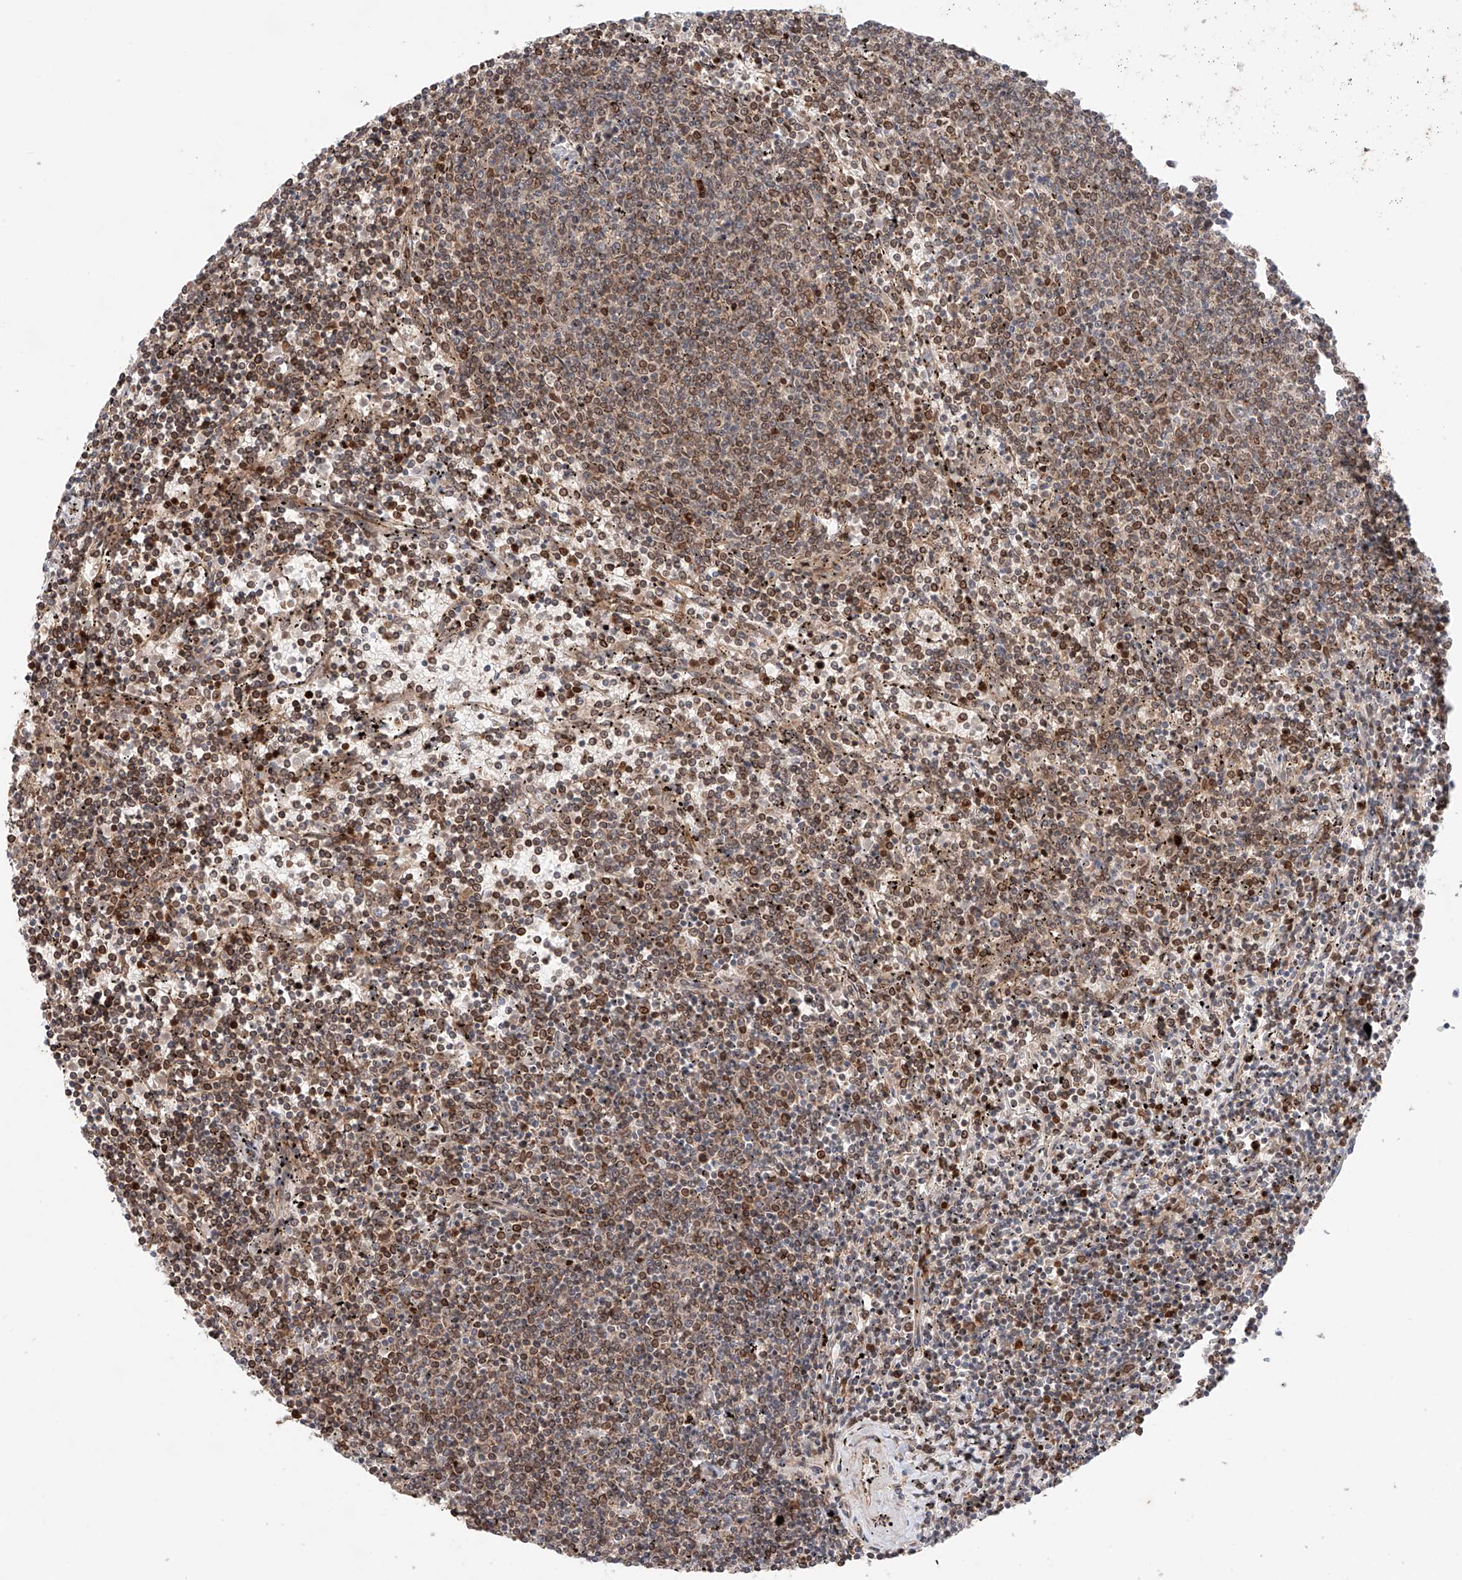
{"staining": {"intensity": "moderate", "quantity": "25%-75%", "location": "cytoplasmic/membranous,nuclear"}, "tissue": "lymphoma", "cell_type": "Tumor cells", "image_type": "cancer", "snomed": [{"axis": "morphology", "description": "Malignant lymphoma, non-Hodgkin's type, Low grade"}, {"axis": "topography", "description": "Spleen"}], "caption": "DAB immunohistochemical staining of human lymphoma demonstrates moderate cytoplasmic/membranous and nuclear protein expression in approximately 25%-75% of tumor cells. The staining was performed using DAB, with brown indicating positive protein expression. Nuclei are stained blue with hematoxylin.", "gene": "IGSF22", "patient": {"sex": "female", "age": 50}}